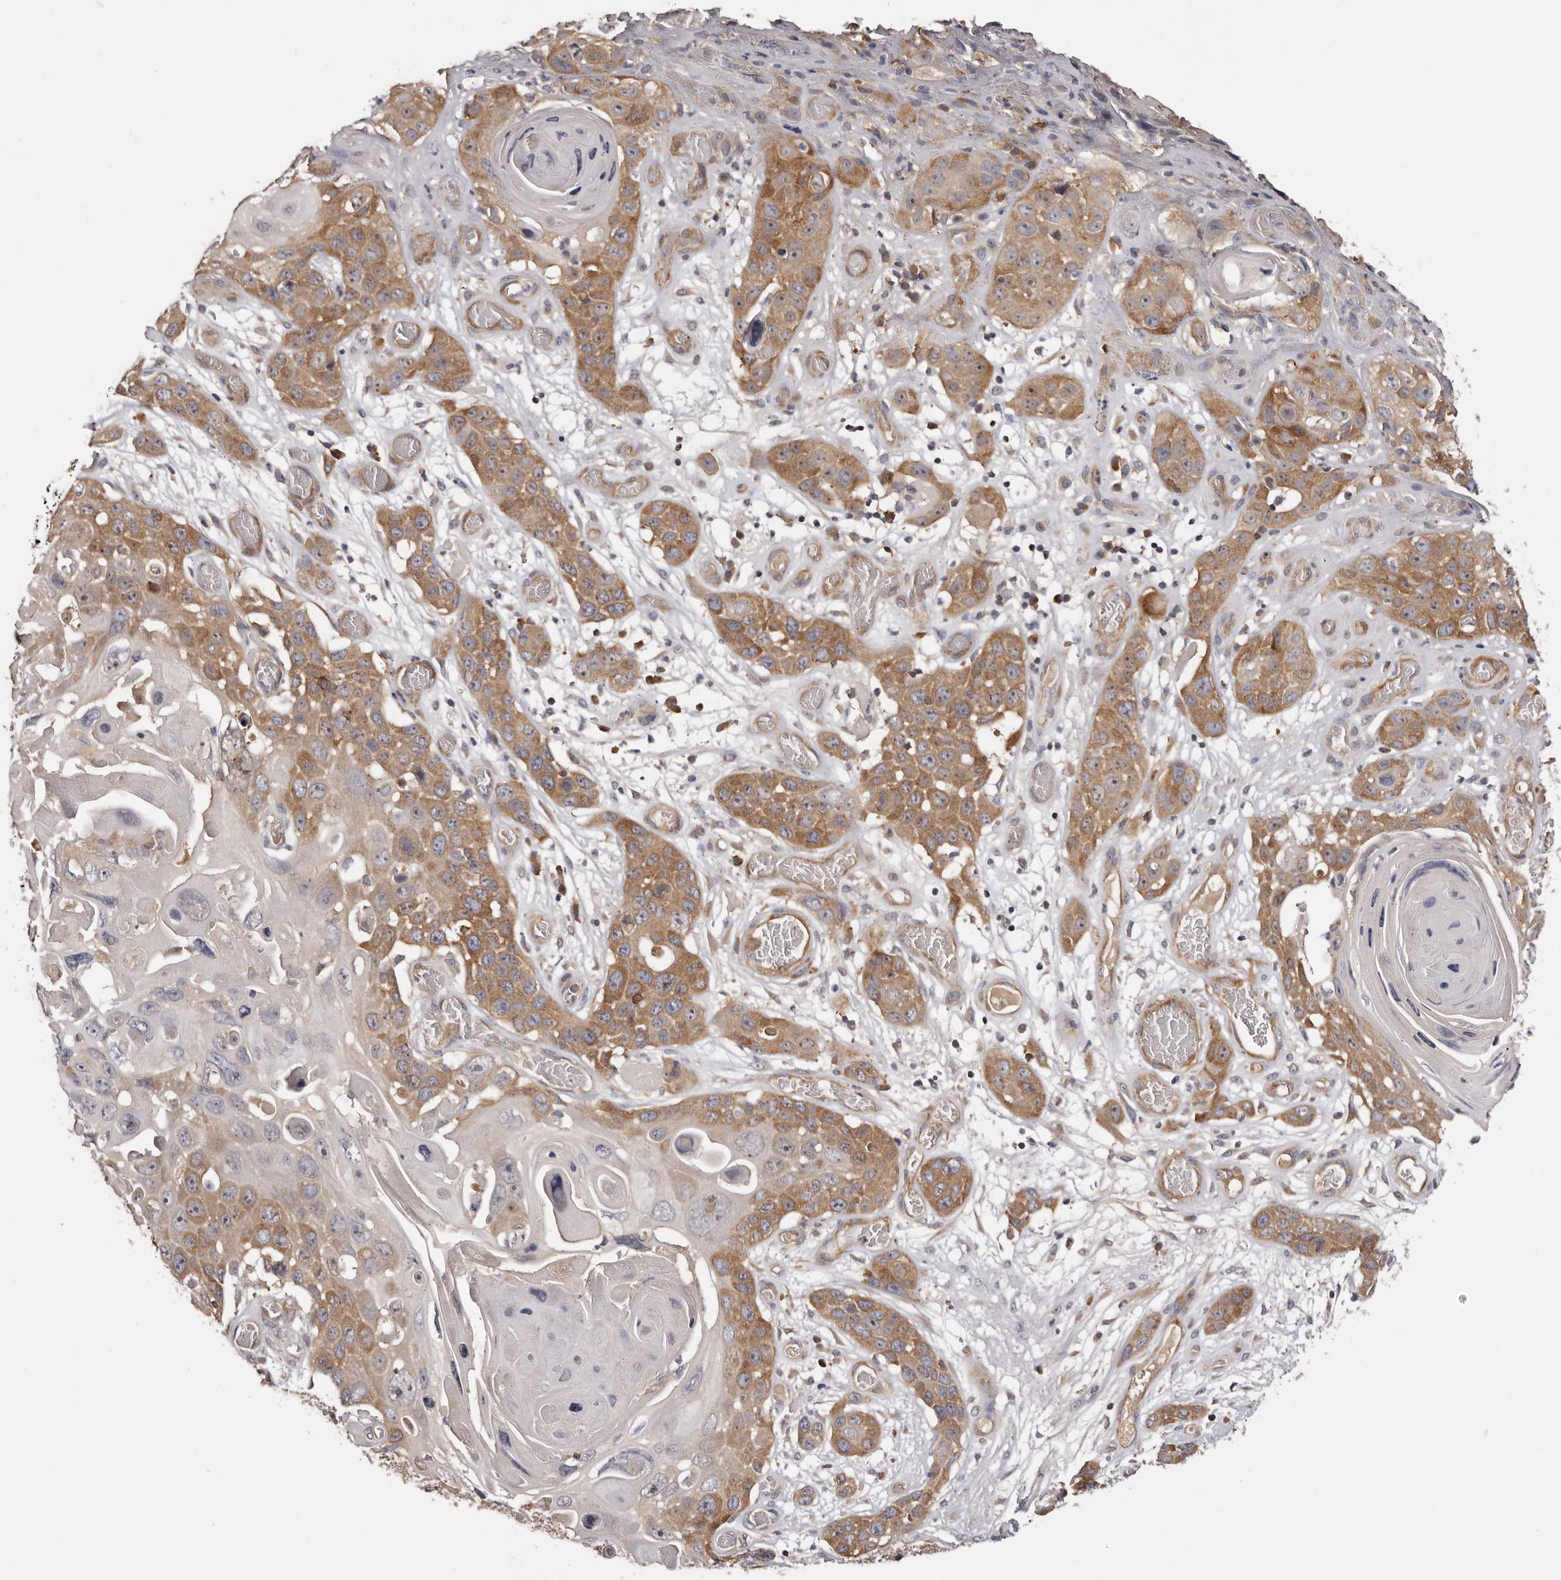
{"staining": {"intensity": "moderate", "quantity": ">75%", "location": "cytoplasmic/membranous"}, "tissue": "skin cancer", "cell_type": "Tumor cells", "image_type": "cancer", "snomed": [{"axis": "morphology", "description": "Squamous cell carcinoma, NOS"}, {"axis": "topography", "description": "Skin"}], "caption": "This micrograph demonstrates immunohistochemistry staining of human skin cancer (squamous cell carcinoma), with medium moderate cytoplasmic/membranous positivity in approximately >75% of tumor cells.", "gene": "LTV1", "patient": {"sex": "male", "age": 55}}